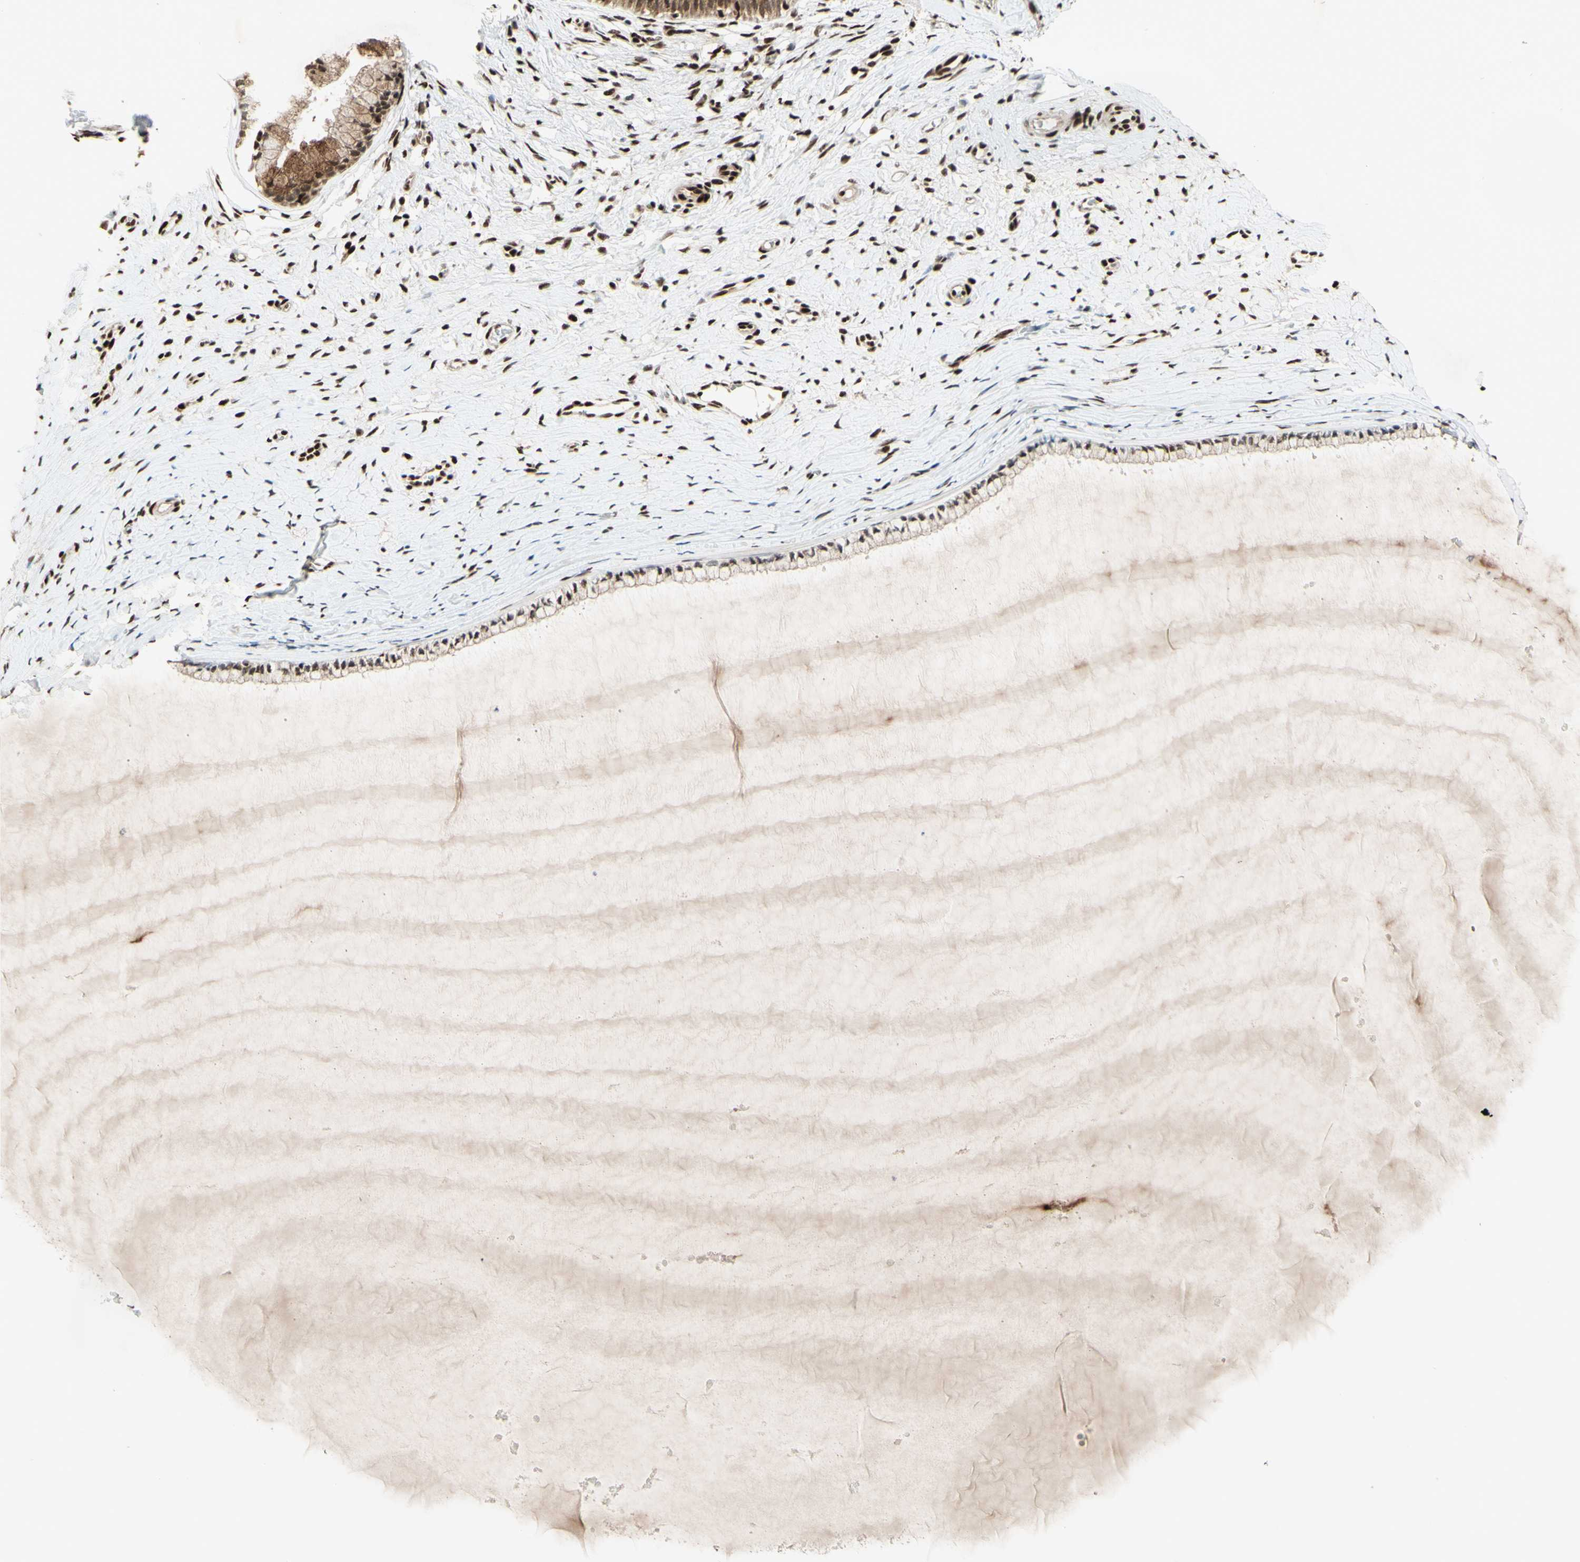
{"staining": {"intensity": "strong", "quantity": ">75%", "location": "nuclear"}, "tissue": "cervix", "cell_type": "Glandular cells", "image_type": "normal", "snomed": [{"axis": "morphology", "description": "Normal tissue, NOS"}, {"axis": "topography", "description": "Cervix"}], "caption": "Cervix stained with DAB (3,3'-diaminobenzidine) immunohistochemistry (IHC) reveals high levels of strong nuclear positivity in about >75% of glandular cells.", "gene": "NR3C1", "patient": {"sex": "female", "age": 39}}